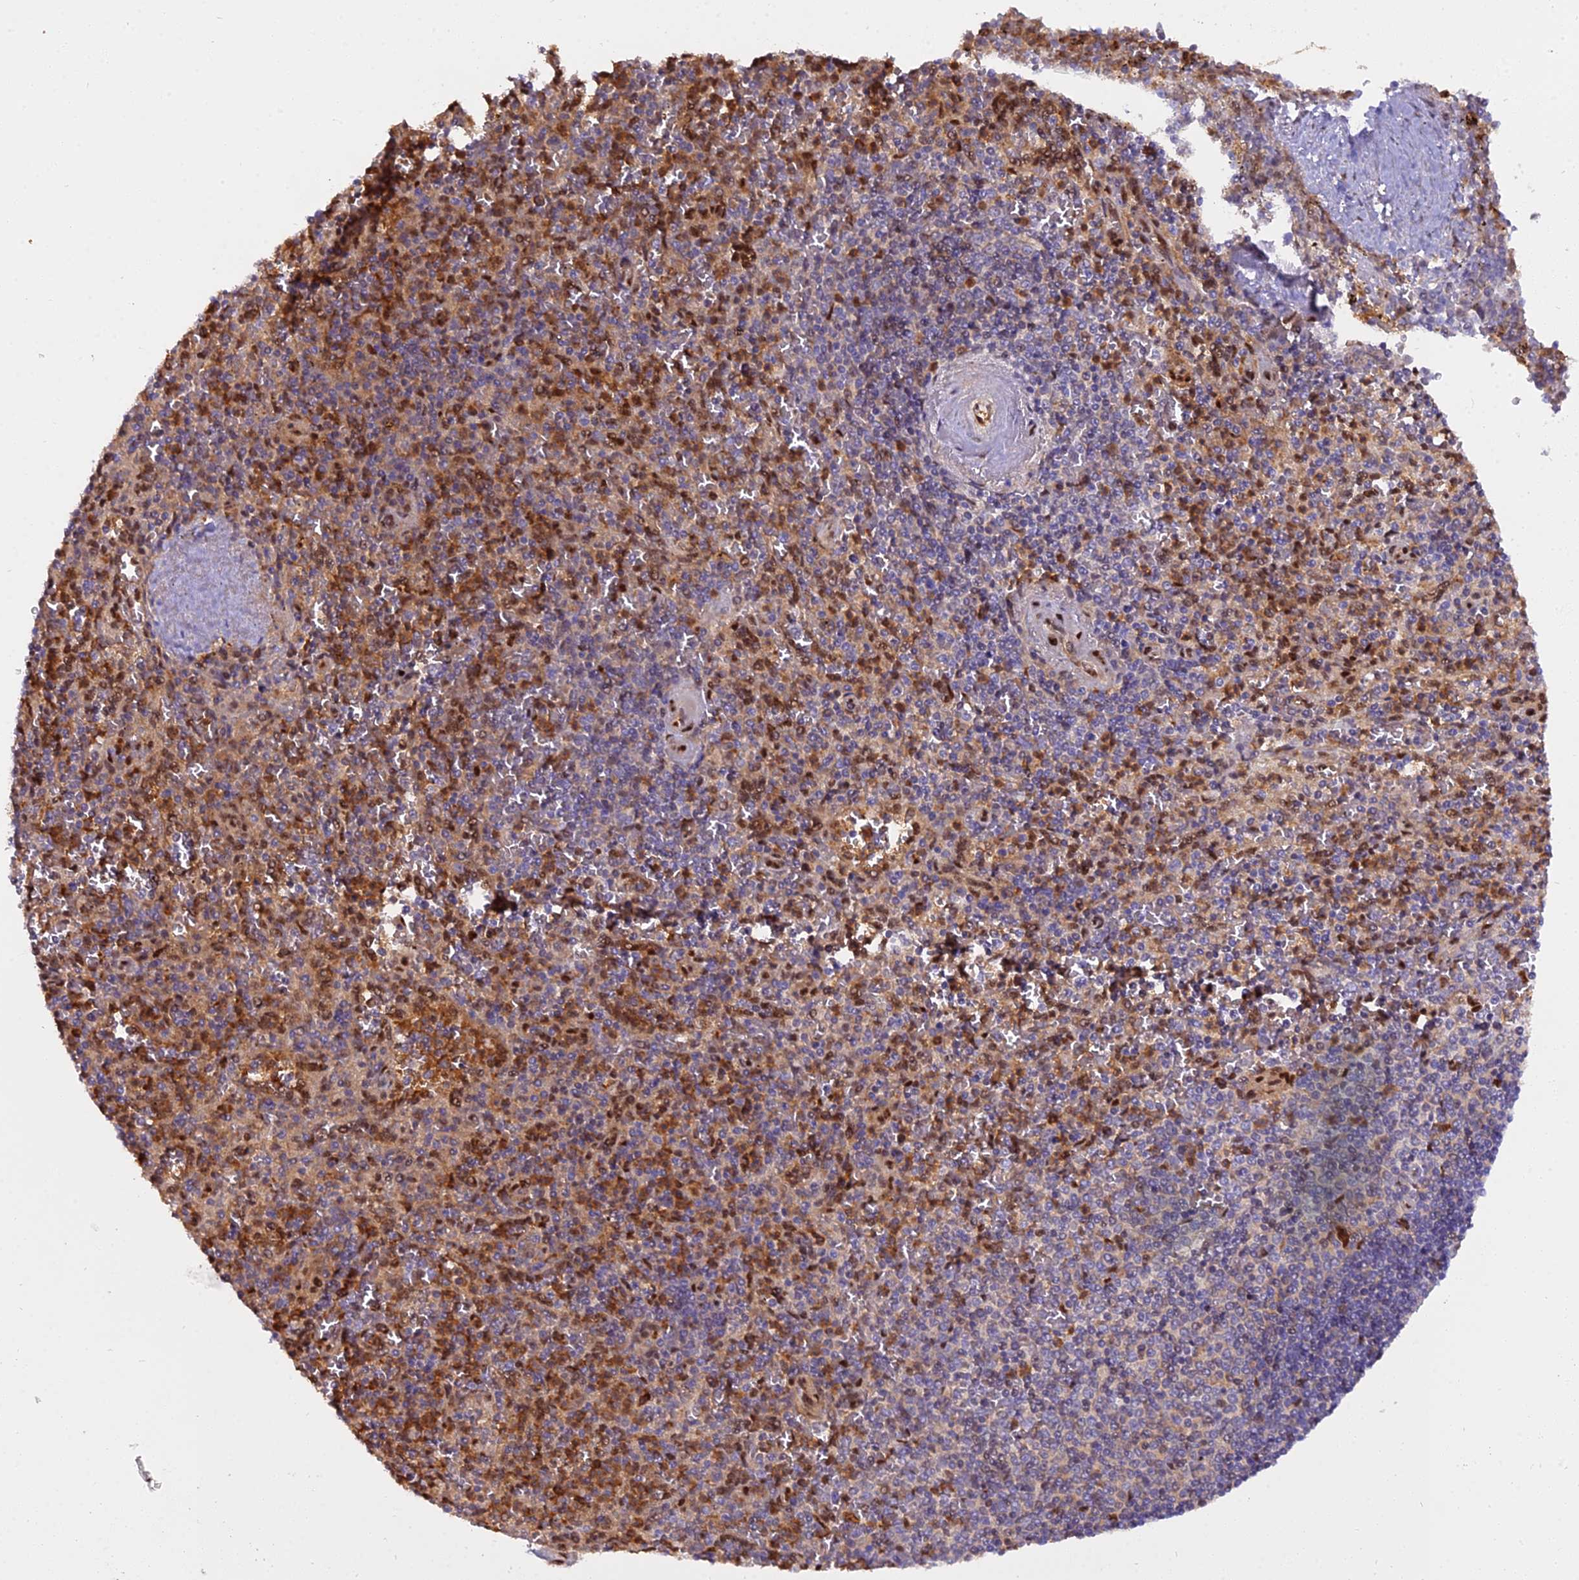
{"staining": {"intensity": "moderate", "quantity": "25%-75%", "location": "cytoplasmic/membranous,nuclear"}, "tissue": "spleen", "cell_type": "Cells in red pulp", "image_type": "normal", "snomed": [{"axis": "morphology", "description": "Normal tissue, NOS"}, {"axis": "morphology", "description": "Degeneration, NOS"}, {"axis": "topography", "description": "Spleen"}], "caption": "This histopathology image reveals benign spleen stained with immunohistochemistry to label a protein in brown. The cytoplasmic/membranous,nuclear of cells in red pulp show moderate positivity for the protein. Nuclei are counter-stained blue.", "gene": "NPEPL1", "patient": {"sex": "male", "age": 56}}